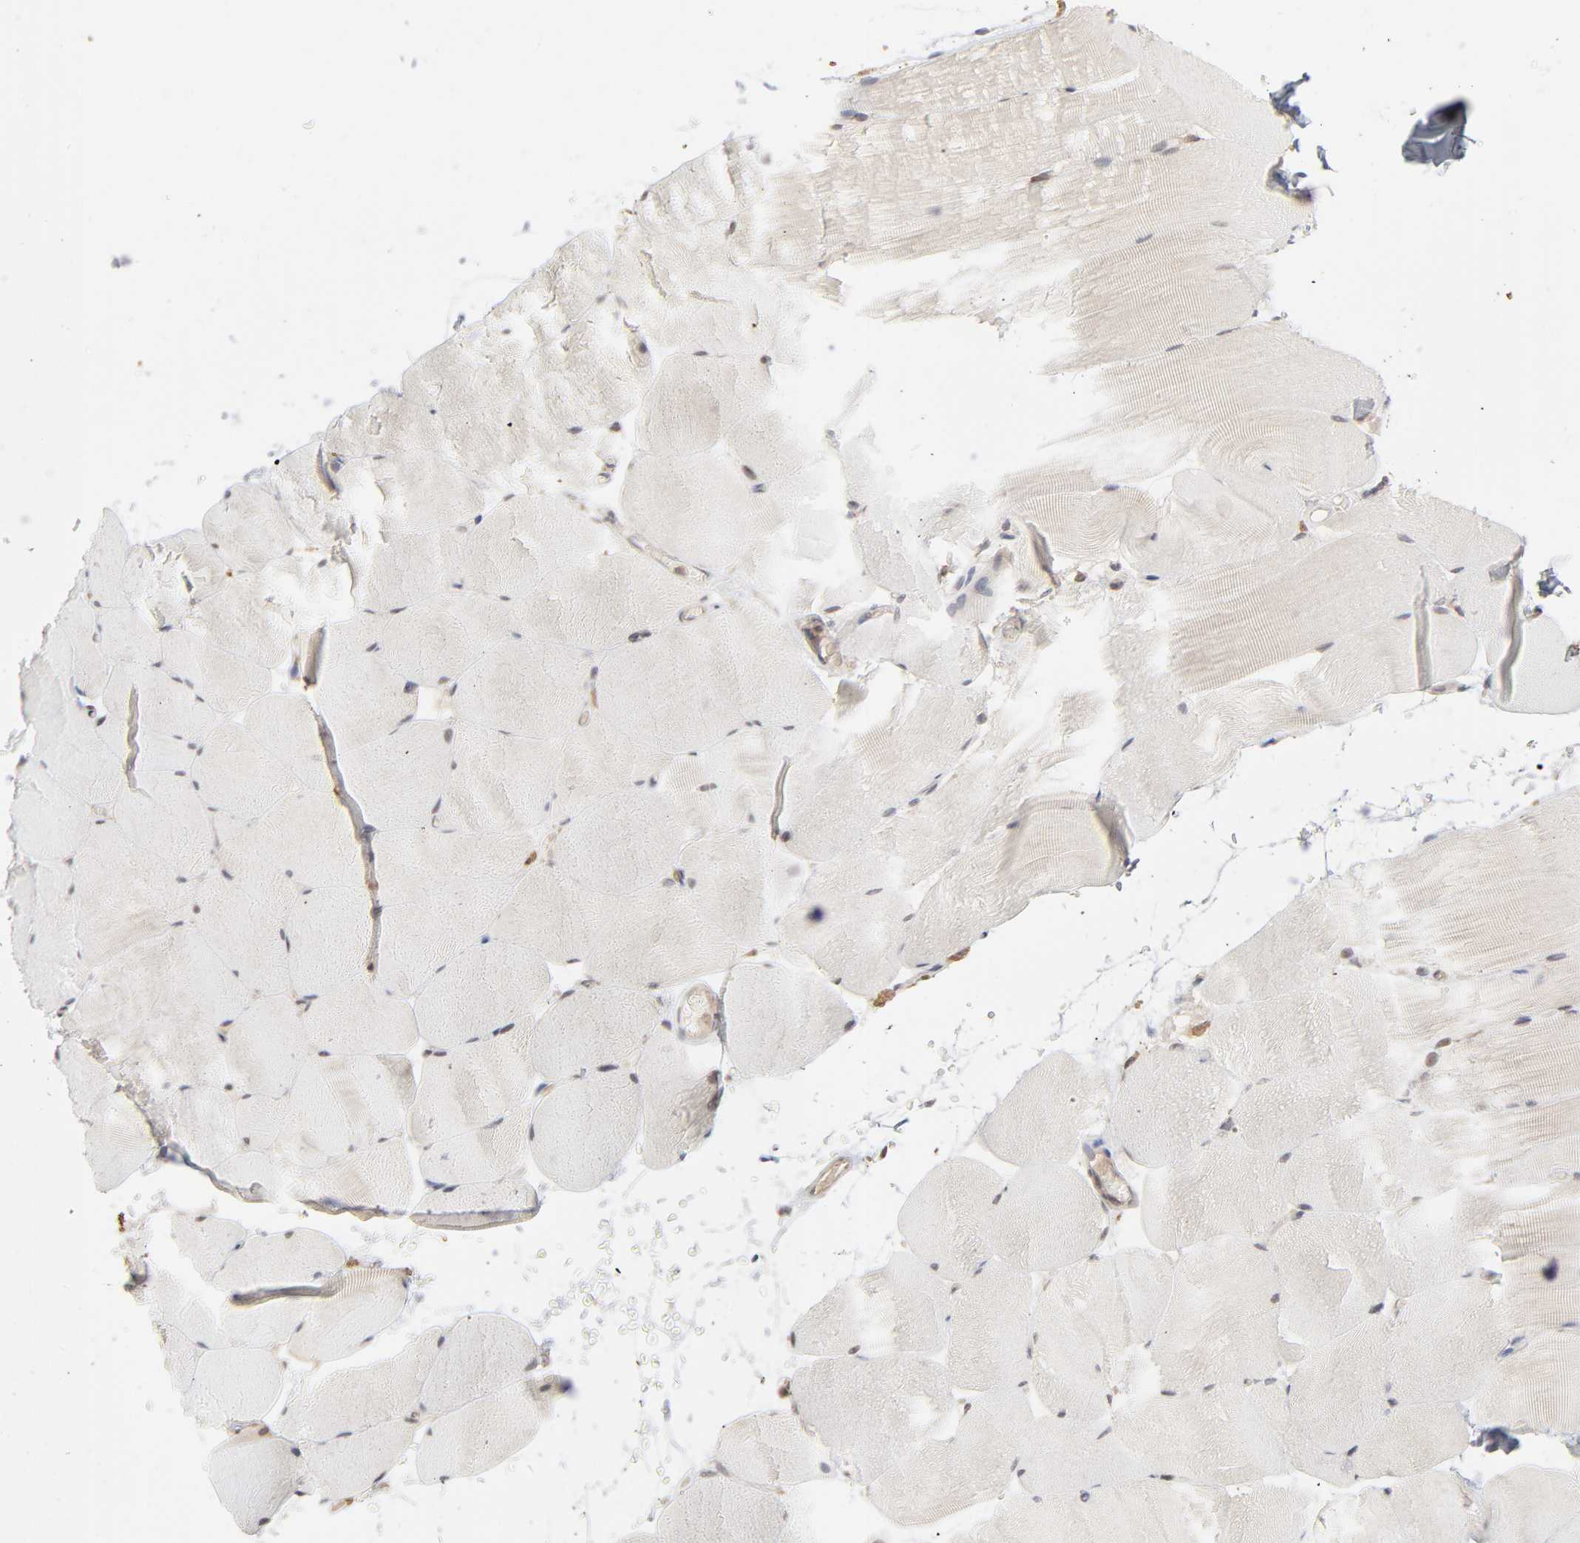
{"staining": {"intensity": "negative", "quantity": "none", "location": "none"}, "tissue": "skeletal muscle", "cell_type": "Myocytes", "image_type": "normal", "snomed": [{"axis": "morphology", "description": "Normal tissue, NOS"}, {"axis": "topography", "description": "Skeletal muscle"}, {"axis": "topography", "description": "Parathyroid gland"}], "caption": "The immunohistochemistry micrograph has no significant staining in myocytes of skeletal muscle. (DAB (3,3'-diaminobenzidine) immunohistochemistry visualized using brightfield microscopy, high magnification).", "gene": "SCFD1", "patient": {"sex": "female", "age": 37}}